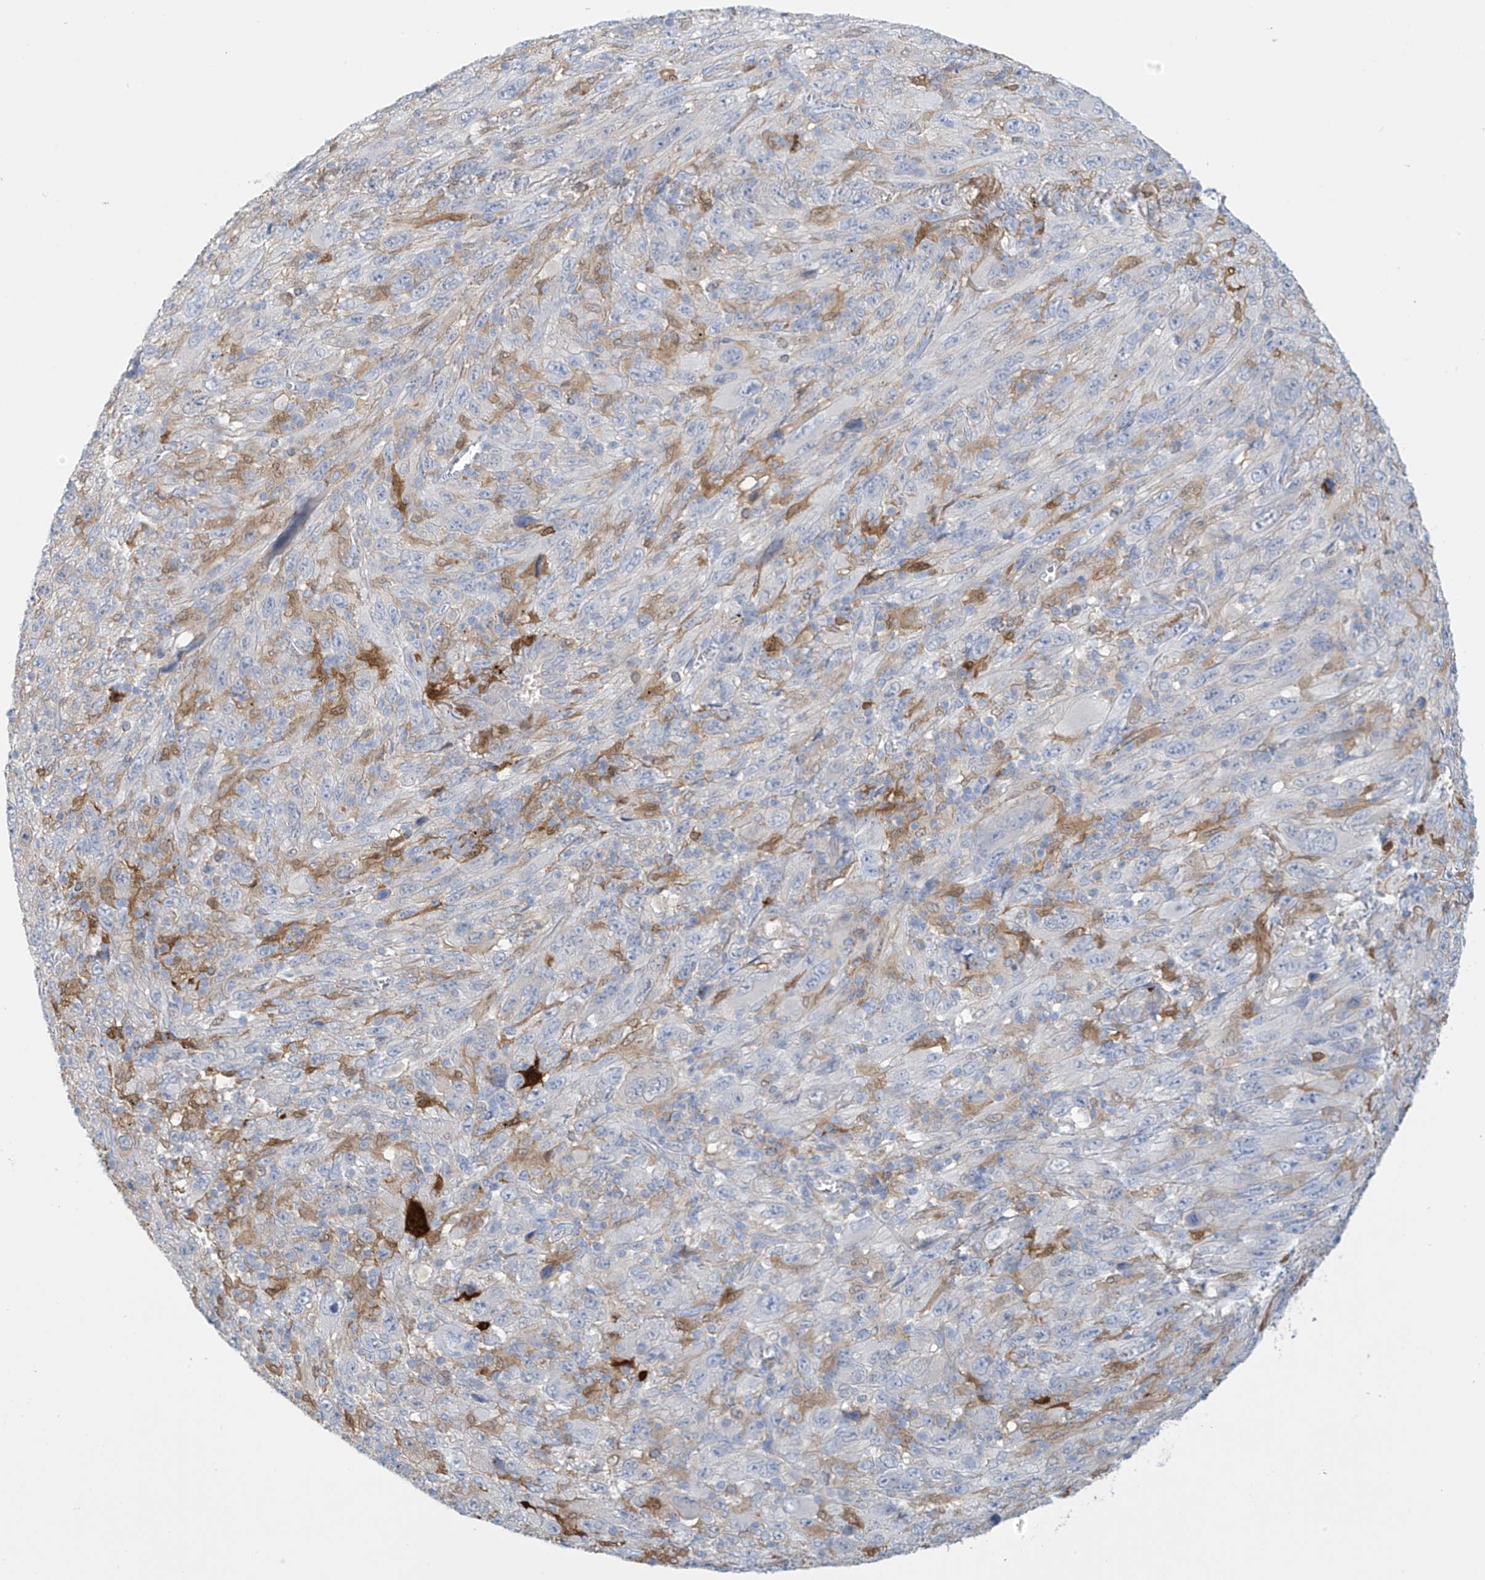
{"staining": {"intensity": "negative", "quantity": "none", "location": "none"}, "tissue": "melanoma", "cell_type": "Tumor cells", "image_type": "cancer", "snomed": [{"axis": "morphology", "description": "Malignant melanoma, Metastatic site"}, {"axis": "topography", "description": "Skin"}], "caption": "IHC photomicrograph of neoplastic tissue: malignant melanoma (metastatic site) stained with DAB displays no significant protein expression in tumor cells. (Brightfield microscopy of DAB IHC at high magnification).", "gene": "TRMT2B", "patient": {"sex": "female", "age": 56}}